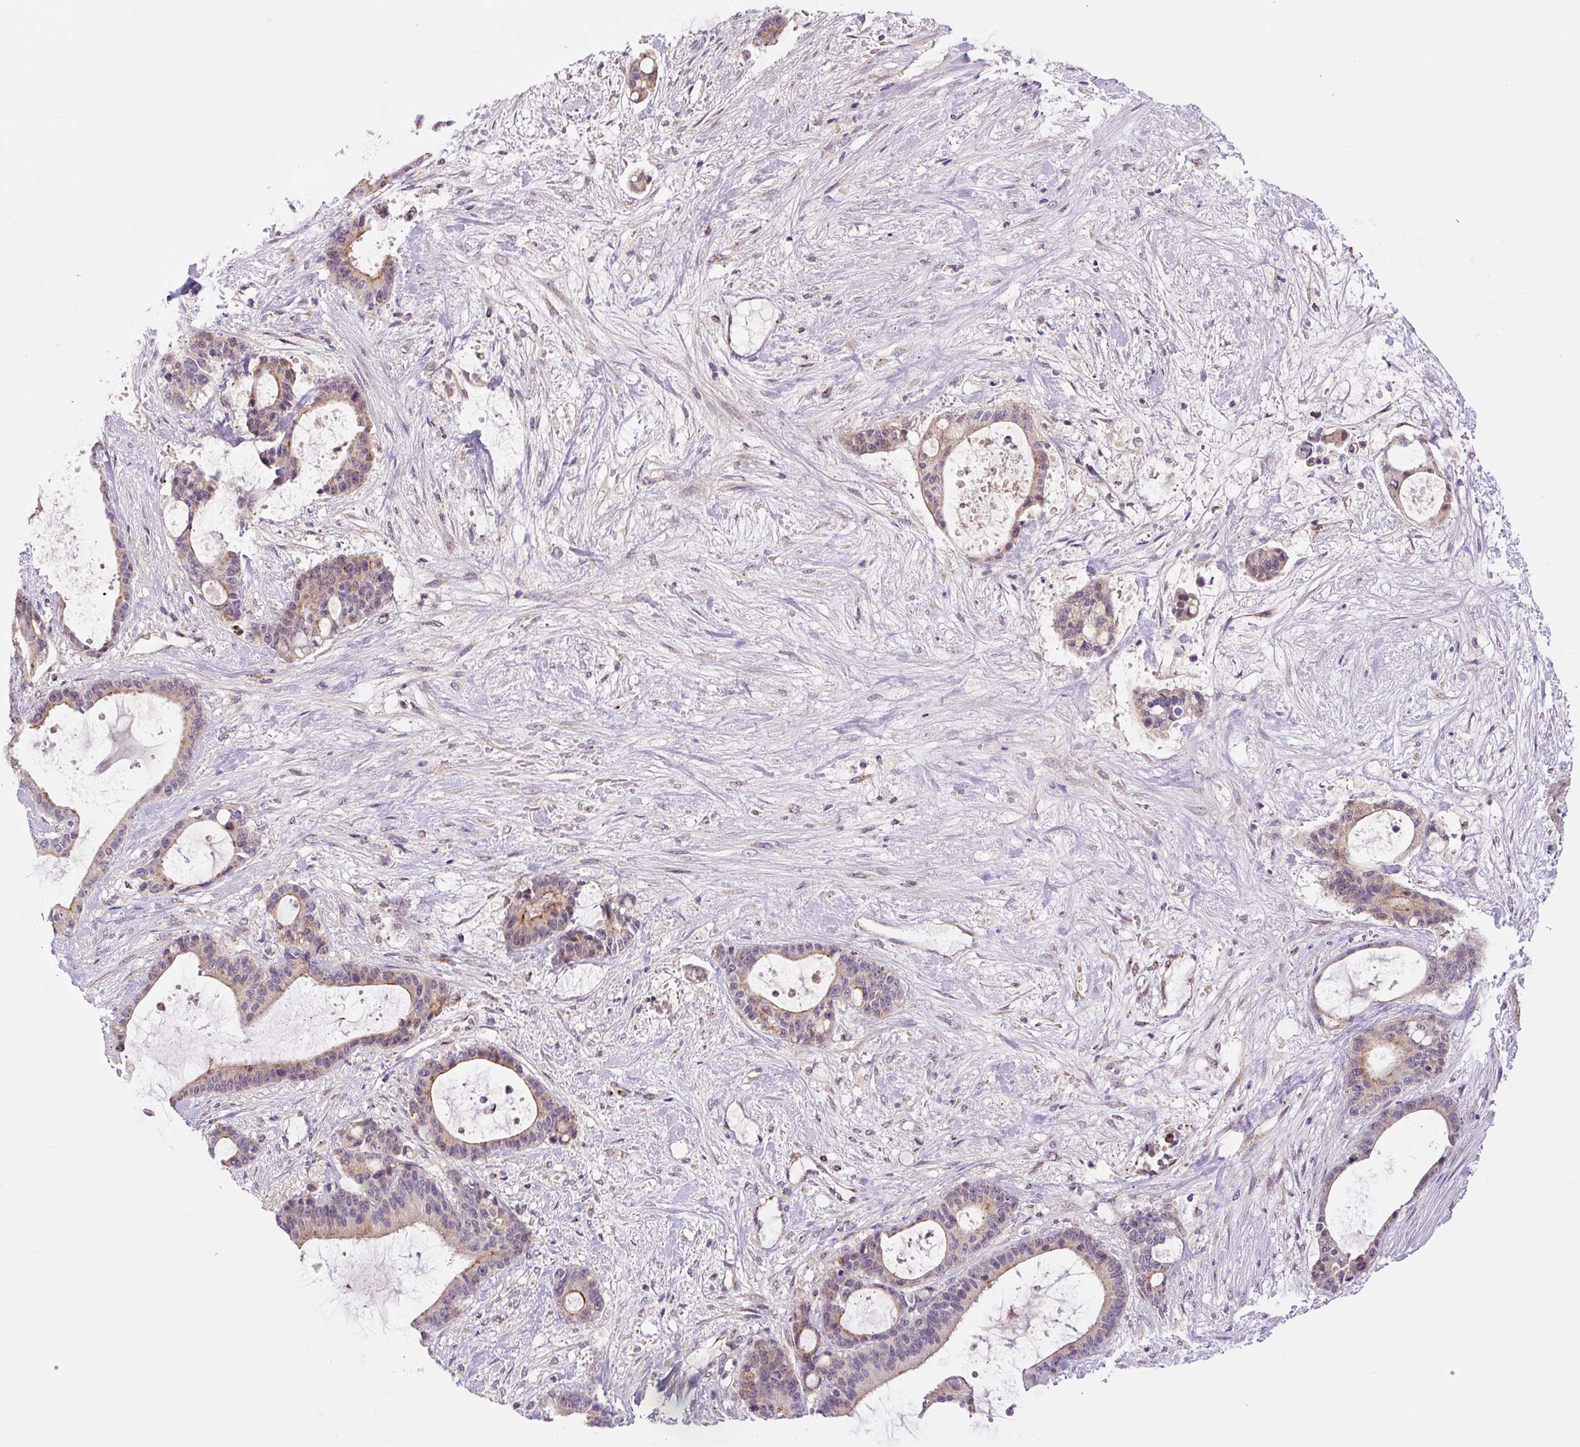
{"staining": {"intensity": "weak", "quantity": "25%-75%", "location": "cytoplasmic/membranous"}, "tissue": "liver cancer", "cell_type": "Tumor cells", "image_type": "cancer", "snomed": [{"axis": "morphology", "description": "Normal tissue, NOS"}, {"axis": "morphology", "description": "Cholangiocarcinoma"}, {"axis": "topography", "description": "Liver"}, {"axis": "topography", "description": "Peripheral nerve tissue"}], "caption": "Liver cholangiocarcinoma stained with DAB (3,3'-diaminobenzidine) immunohistochemistry reveals low levels of weak cytoplasmic/membranous expression in approximately 25%-75% of tumor cells.", "gene": "PCM1", "patient": {"sex": "female", "age": 73}}